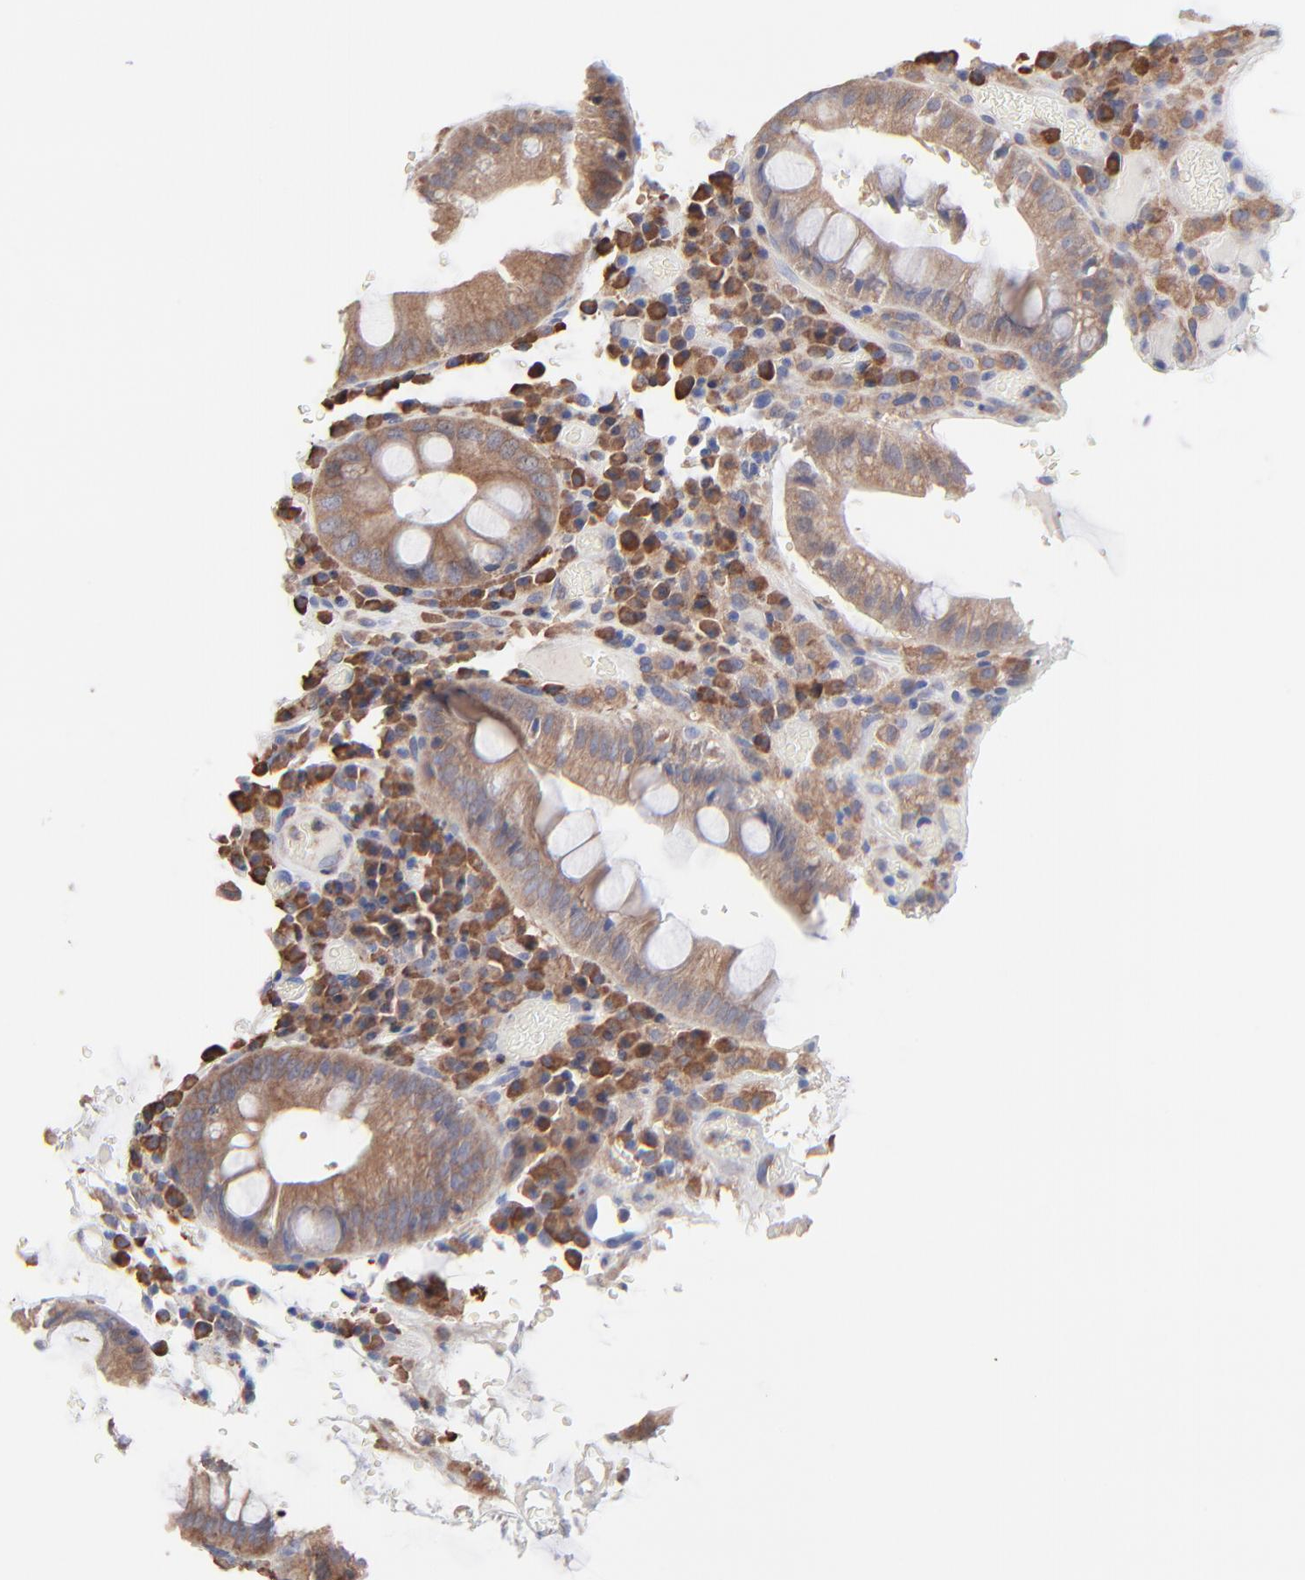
{"staining": {"intensity": "moderate", "quantity": ">75%", "location": "cytoplasmic/membranous"}, "tissue": "colorectal cancer", "cell_type": "Tumor cells", "image_type": "cancer", "snomed": [{"axis": "morphology", "description": "Normal tissue, NOS"}, {"axis": "morphology", "description": "Adenocarcinoma, NOS"}, {"axis": "topography", "description": "Colon"}], "caption": "Immunohistochemical staining of colorectal cancer shows moderate cytoplasmic/membranous protein staining in approximately >75% of tumor cells. (DAB = brown stain, brightfield microscopy at high magnification).", "gene": "PPFIBP2", "patient": {"sex": "female", "age": 78}}